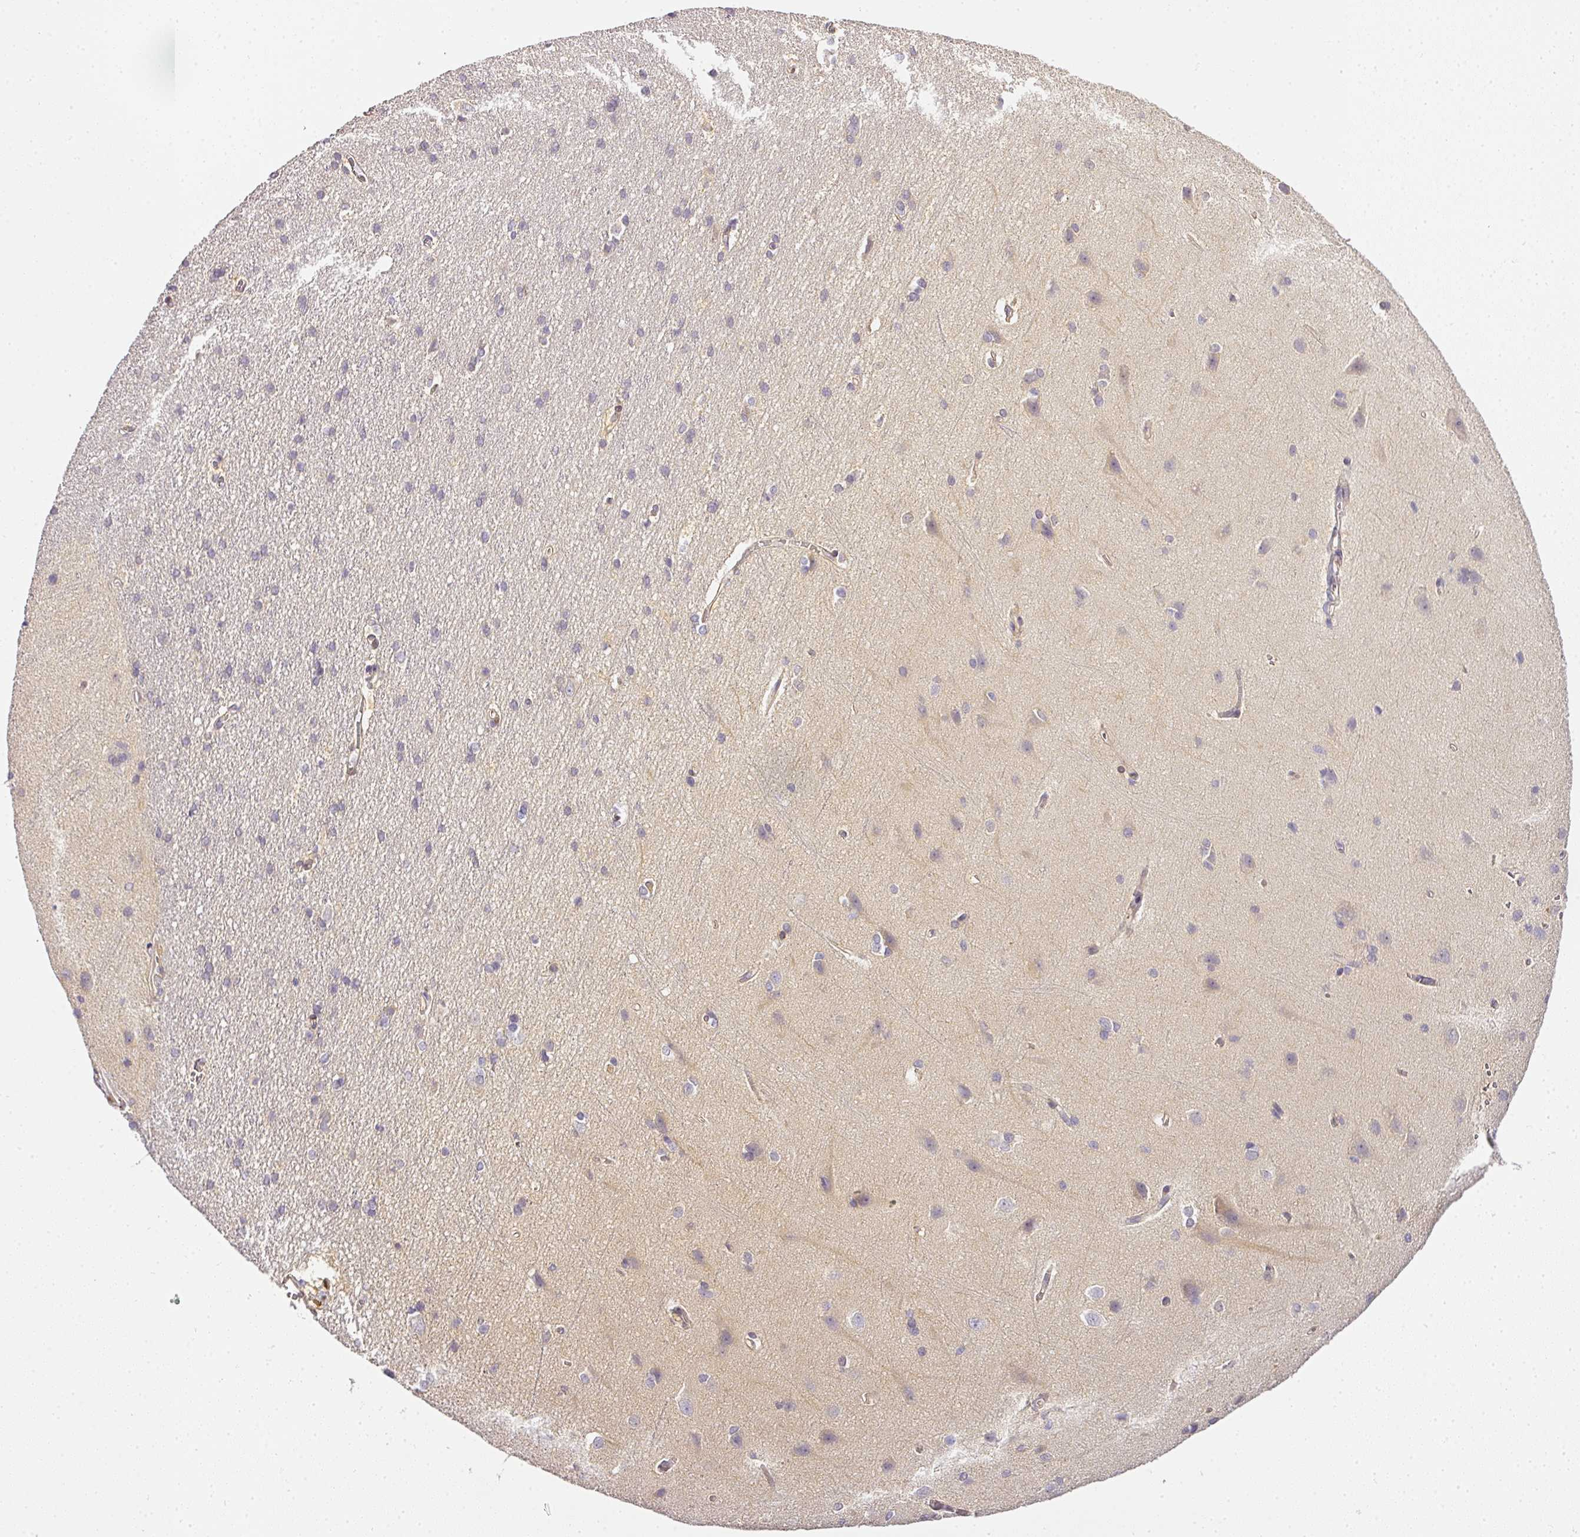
{"staining": {"intensity": "moderate", "quantity": "25%-75%", "location": "cytoplasmic/membranous"}, "tissue": "cerebral cortex", "cell_type": "Endothelial cells", "image_type": "normal", "snomed": [{"axis": "morphology", "description": "Normal tissue, NOS"}, {"axis": "topography", "description": "Cerebral cortex"}], "caption": "Brown immunohistochemical staining in normal cerebral cortex exhibits moderate cytoplasmic/membranous expression in approximately 25%-75% of endothelial cells. The protein of interest is stained brown, and the nuclei are stained in blue (DAB IHC with brightfield microscopy, high magnification).", "gene": "ADH5", "patient": {"sex": "male", "age": 37}}